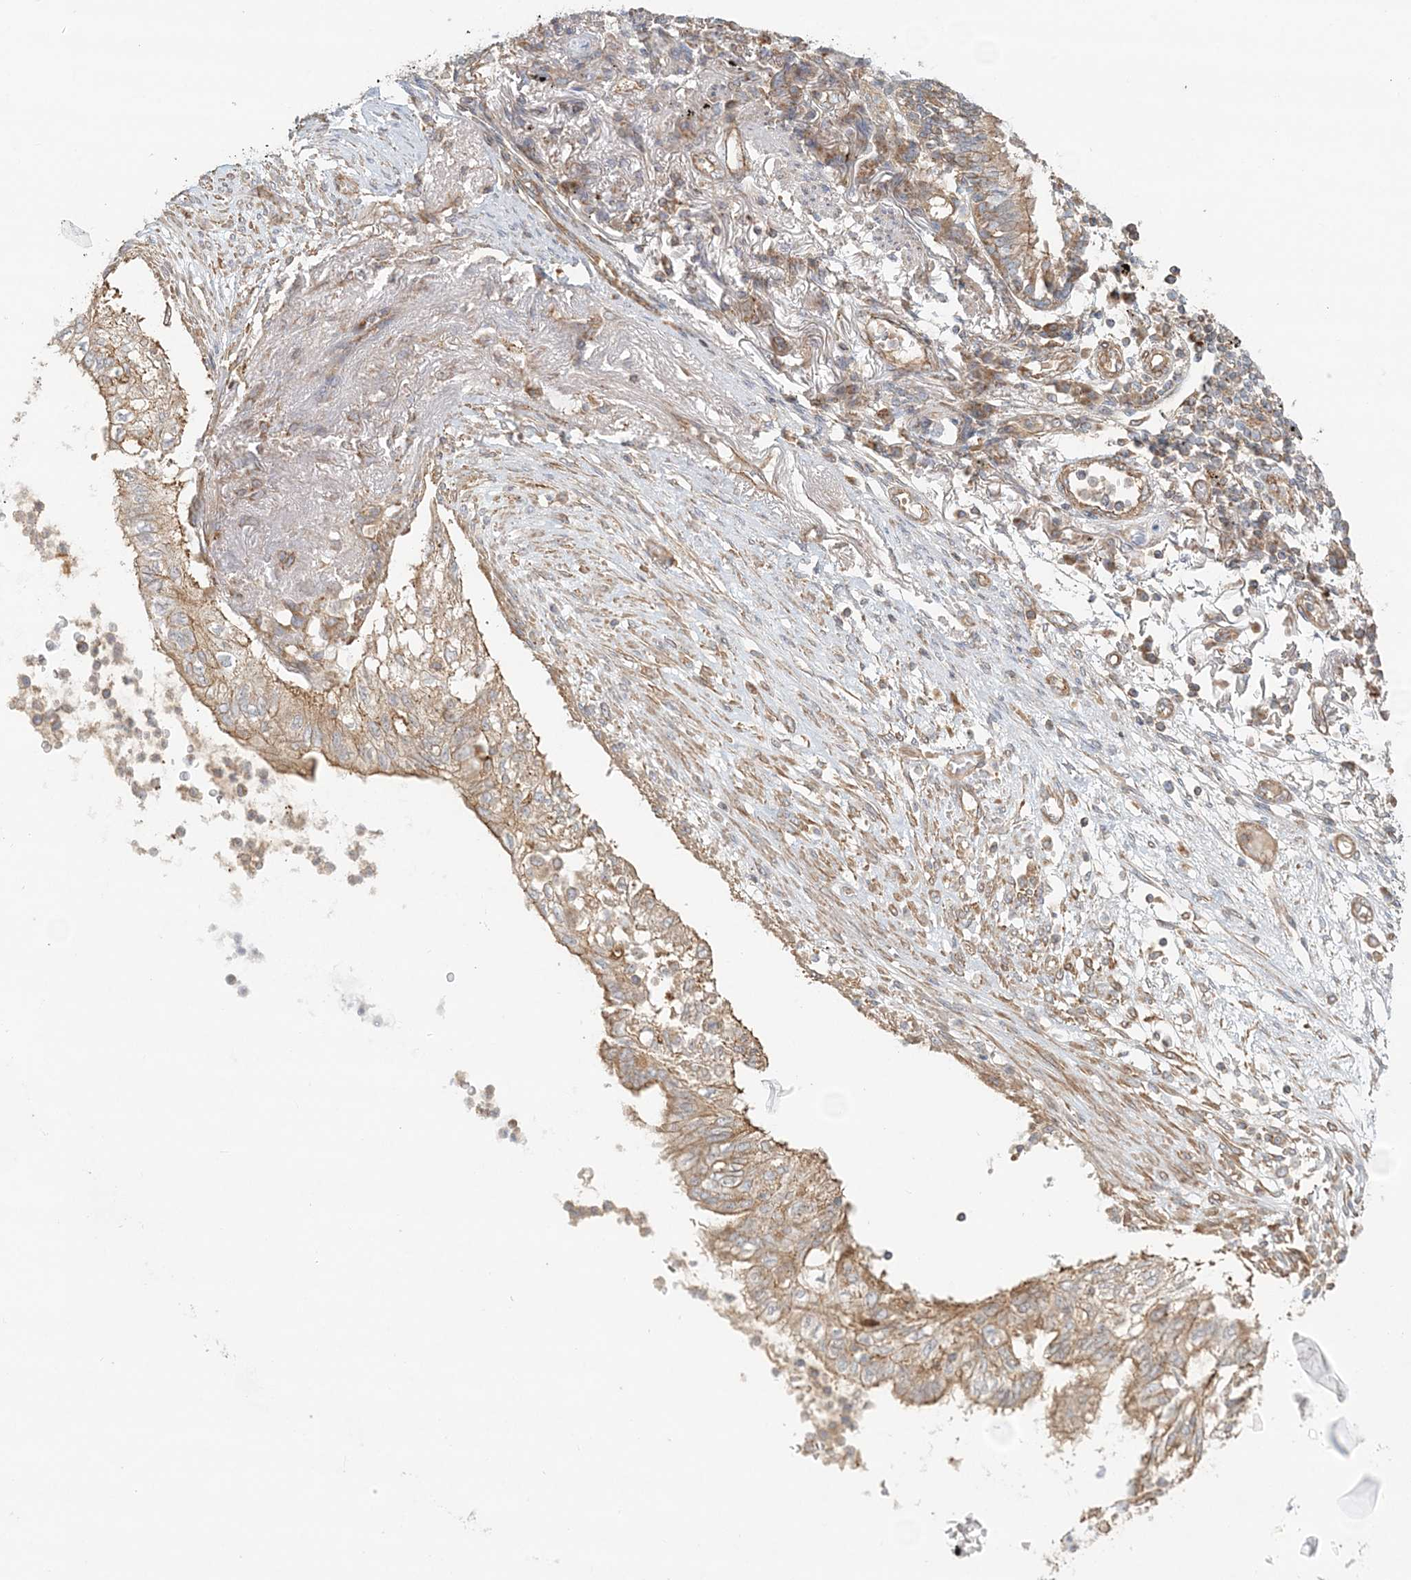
{"staining": {"intensity": "moderate", "quantity": ">75%", "location": "cytoplasmic/membranous"}, "tissue": "lung cancer", "cell_type": "Tumor cells", "image_type": "cancer", "snomed": [{"axis": "morphology", "description": "Adenocarcinoma, NOS"}, {"axis": "topography", "description": "Lung"}], "caption": "This histopathology image reveals immunohistochemistry (IHC) staining of lung adenocarcinoma, with medium moderate cytoplasmic/membranous positivity in about >75% of tumor cells.", "gene": "KIAA0232", "patient": {"sex": "female", "age": 70}}